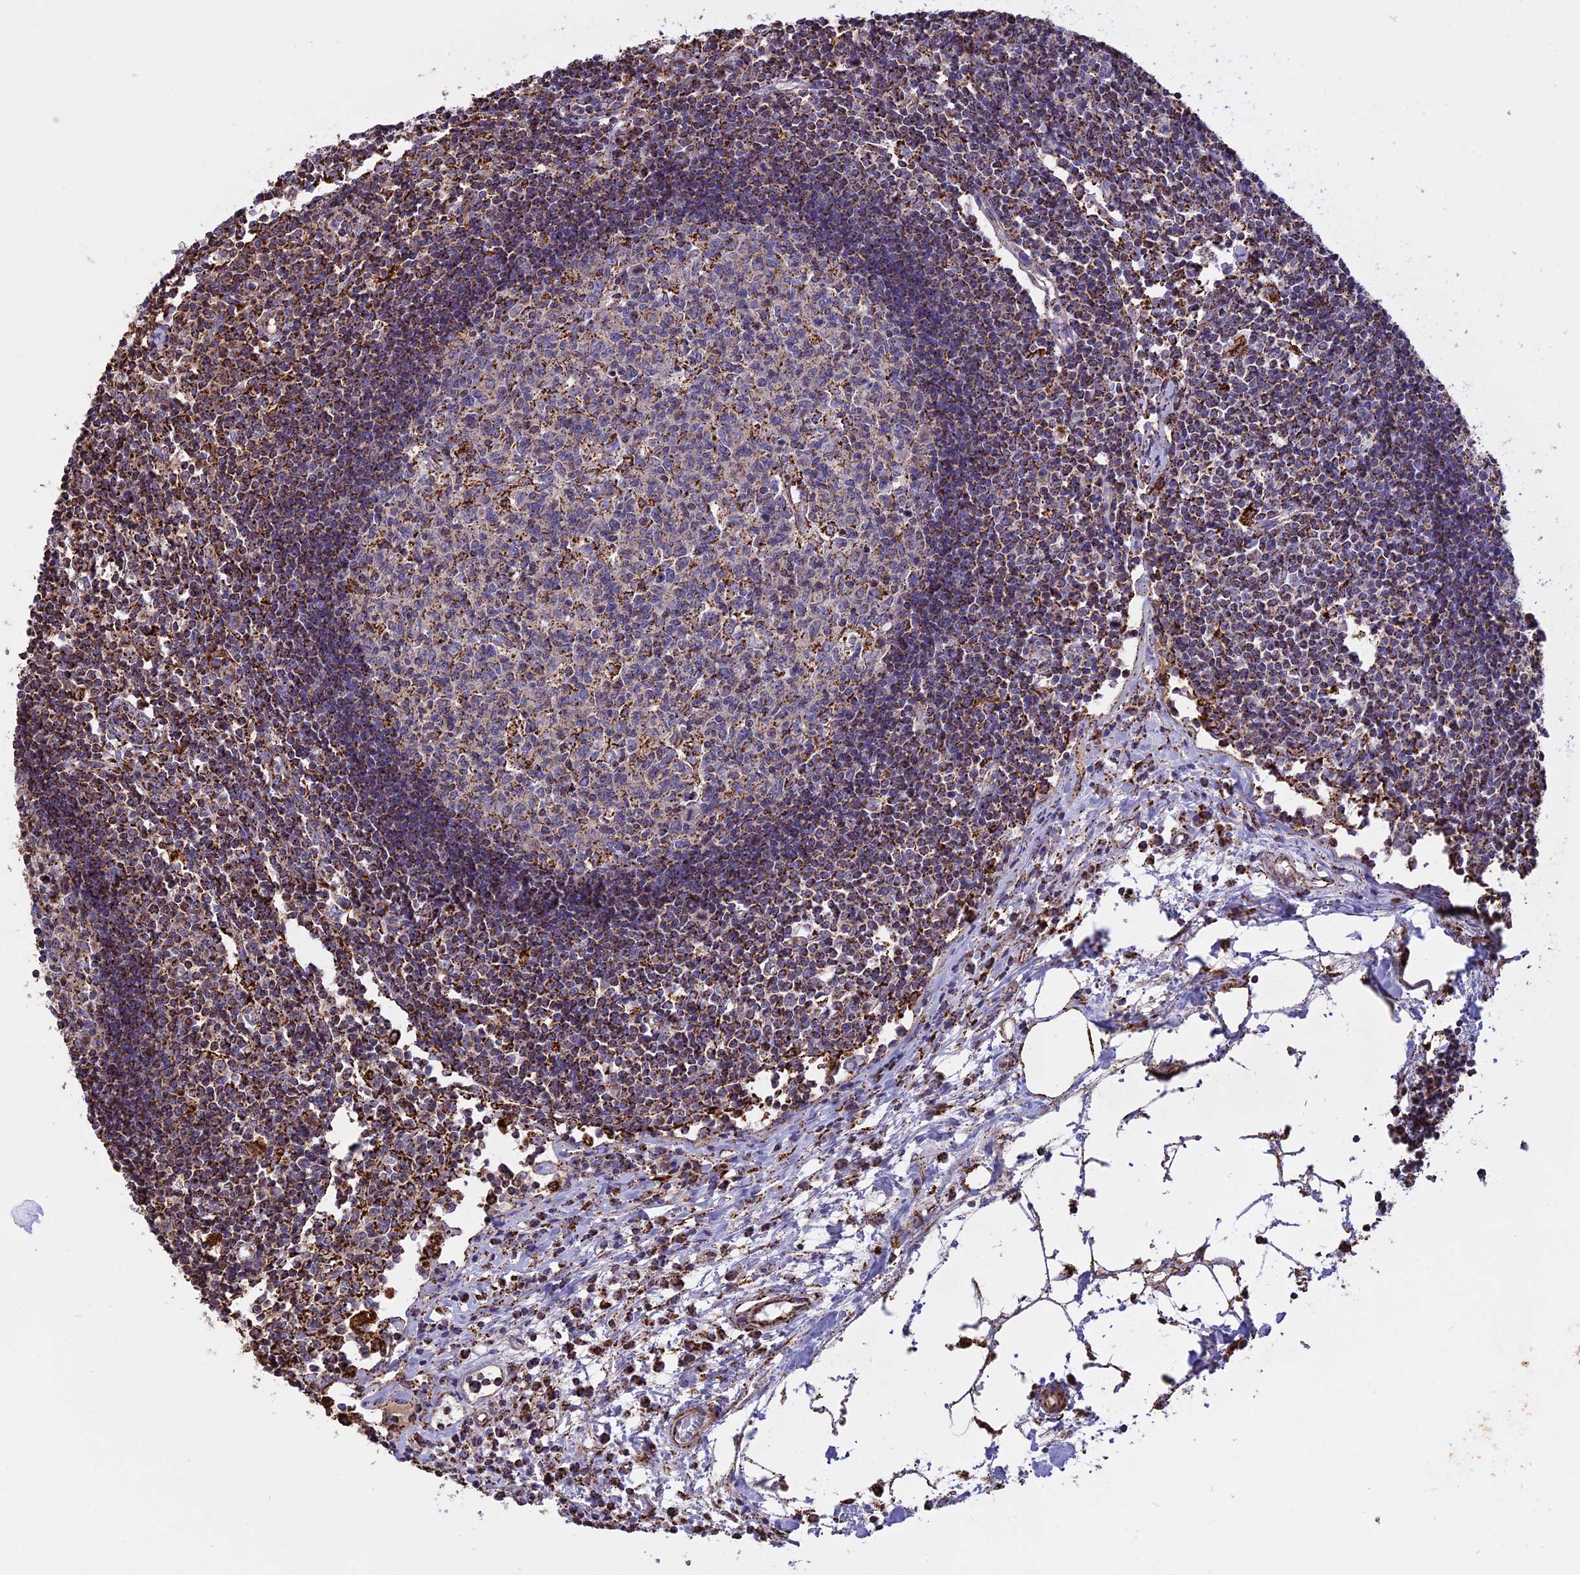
{"staining": {"intensity": "moderate", "quantity": "<25%", "location": "cytoplasmic/membranous"}, "tissue": "lymph node", "cell_type": "Germinal center cells", "image_type": "normal", "snomed": [{"axis": "morphology", "description": "Normal tissue, NOS"}, {"axis": "topography", "description": "Lymph node"}], "caption": "Unremarkable lymph node reveals moderate cytoplasmic/membranous staining in approximately <25% of germinal center cells The staining was performed using DAB, with brown indicating positive protein expression. Nuclei are stained blue with hematoxylin..", "gene": "KCNG1", "patient": {"sex": "female", "age": 55}}